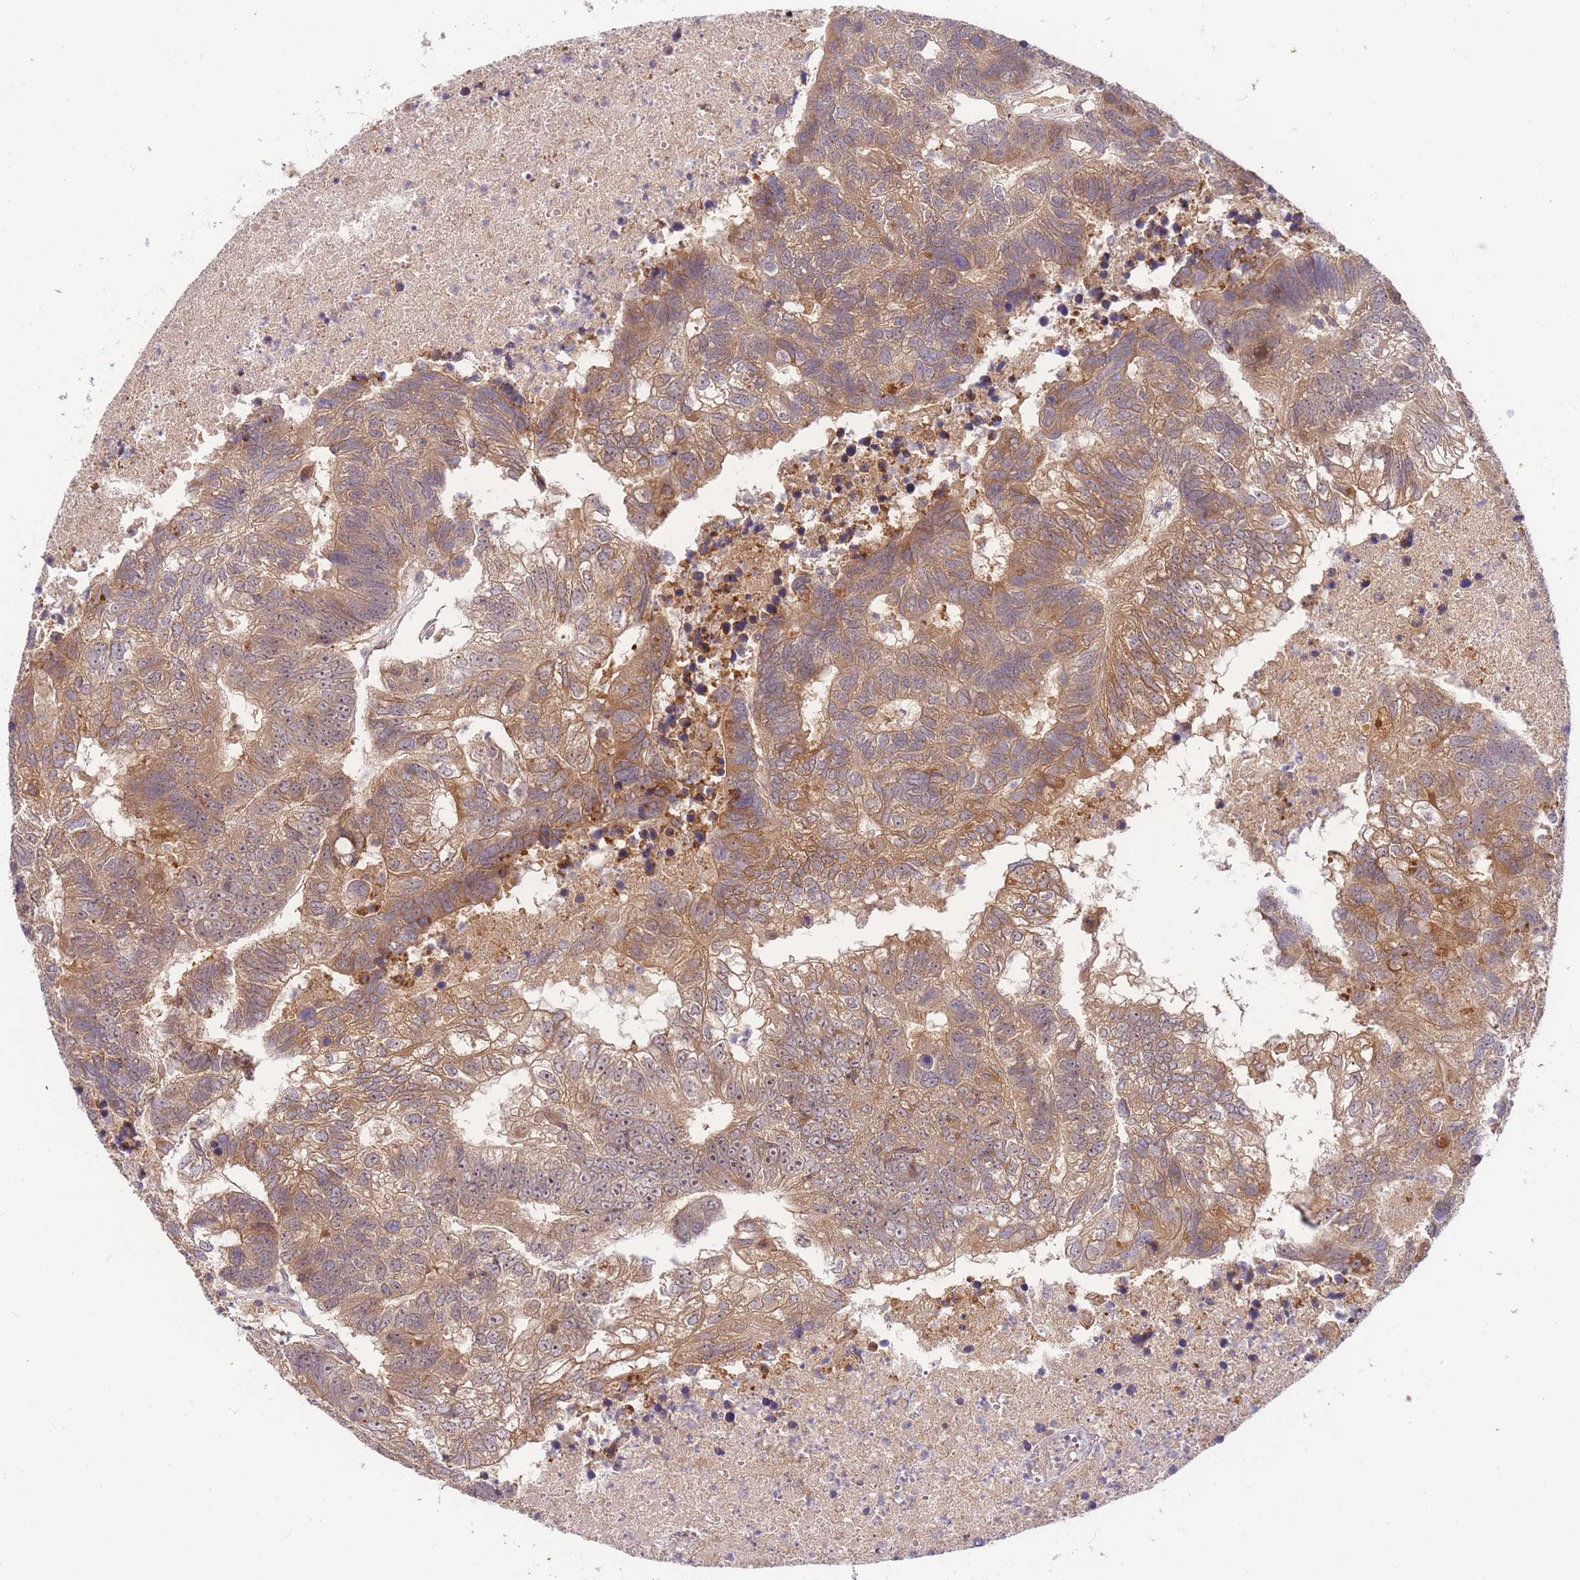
{"staining": {"intensity": "moderate", "quantity": ">75%", "location": "cytoplasmic/membranous"}, "tissue": "colorectal cancer", "cell_type": "Tumor cells", "image_type": "cancer", "snomed": [{"axis": "morphology", "description": "Adenocarcinoma, NOS"}, {"axis": "topography", "description": "Colon"}], "caption": "Brown immunohistochemical staining in human colorectal cancer (adenocarcinoma) shows moderate cytoplasmic/membranous staining in about >75% of tumor cells.", "gene": "ZNF577", "patient": {"sex": "female", "age": 48}}